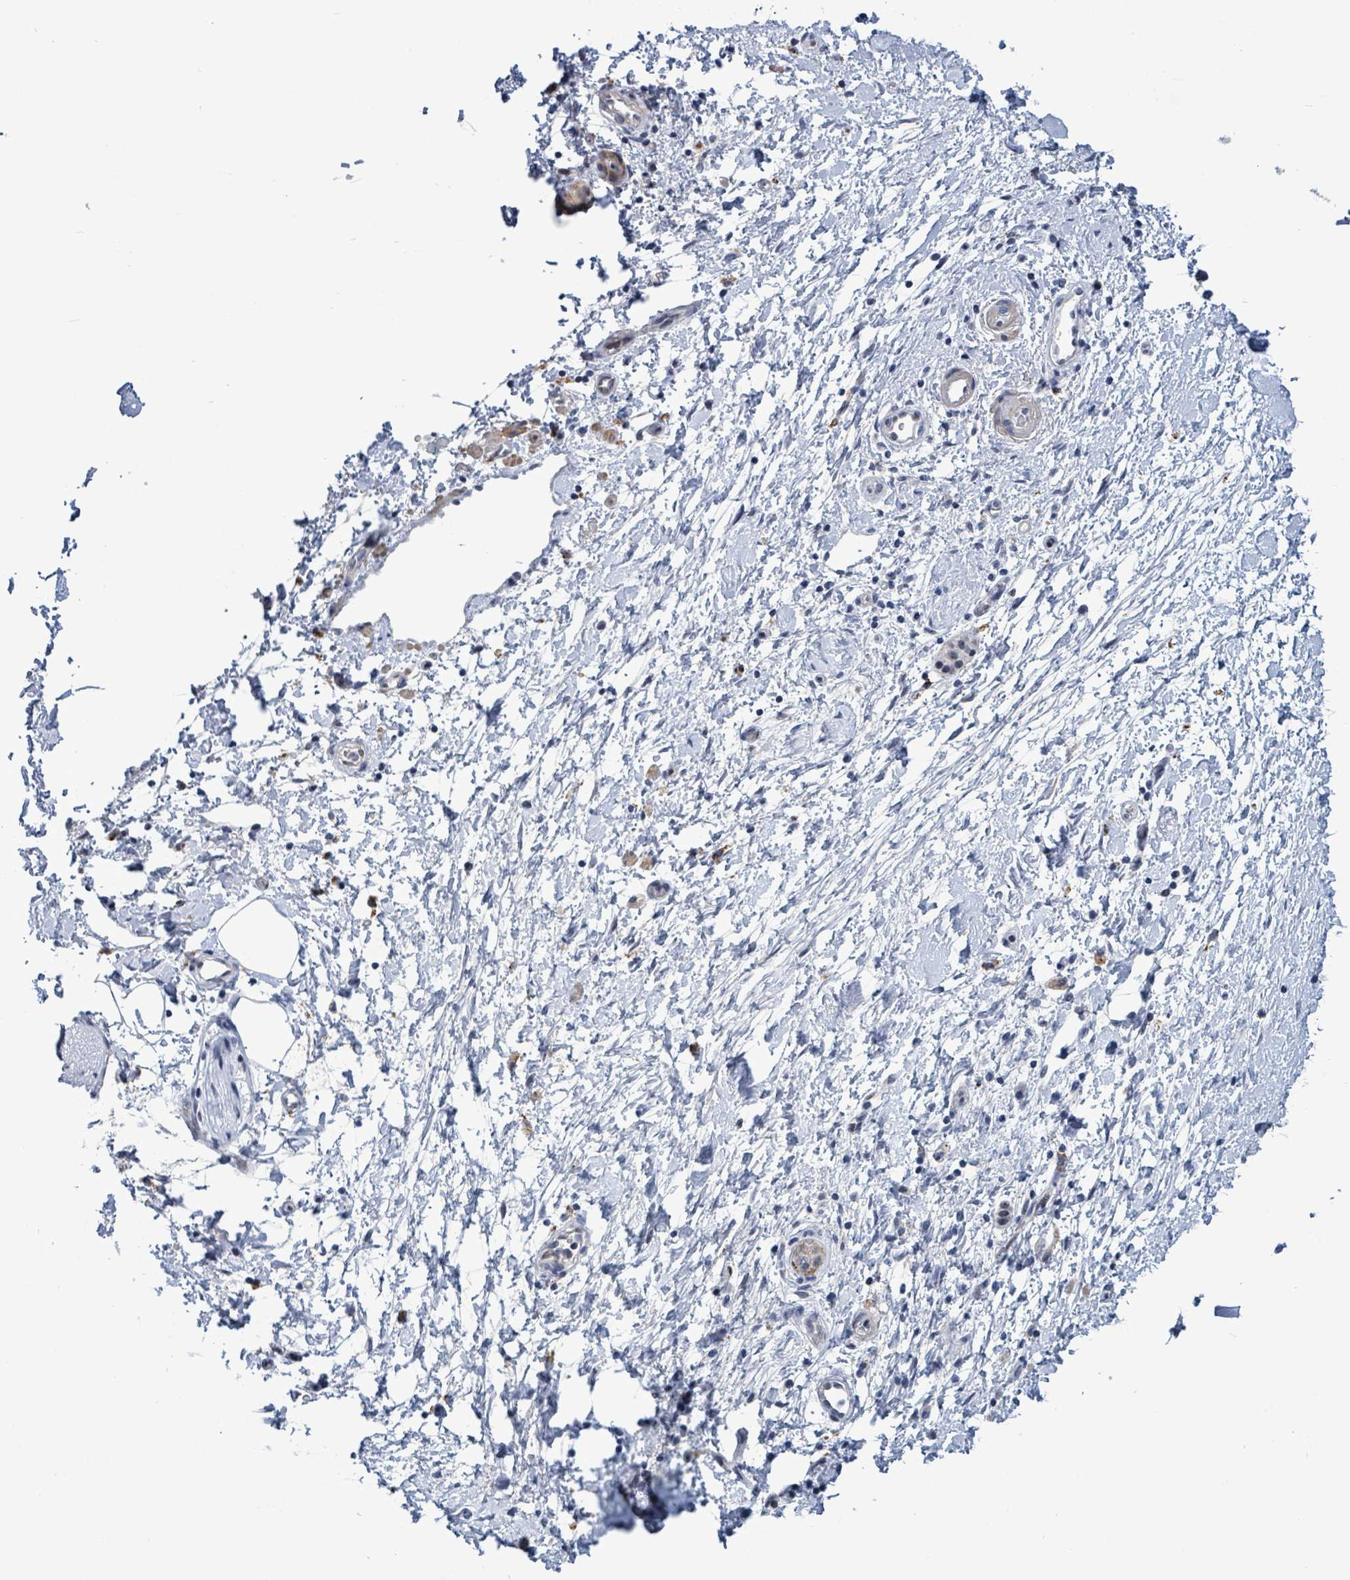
{"staining": {"intensity": "negative", "quantity": "none", "location": "none"}, "tissue": "adipose tissue", "cell_type": "Adipocytes", "image_type": "normal", "snomed": [{"axis": "morphology", "description": "Normal tissue, NOS"}, {"axis": "morphology", "description": "Adenocarcinoma, NOS"}, {"axis": "topography", "description": "Pancreas"}, {"axis": "topography", "description": "Peripheral nerve tissue"}], "caption": "Human adipose tissue stained for a protein using IHC displays no expression in adipocytes.", "gene": "NTN3", "patient": {"sex": "female", "age": 77}}